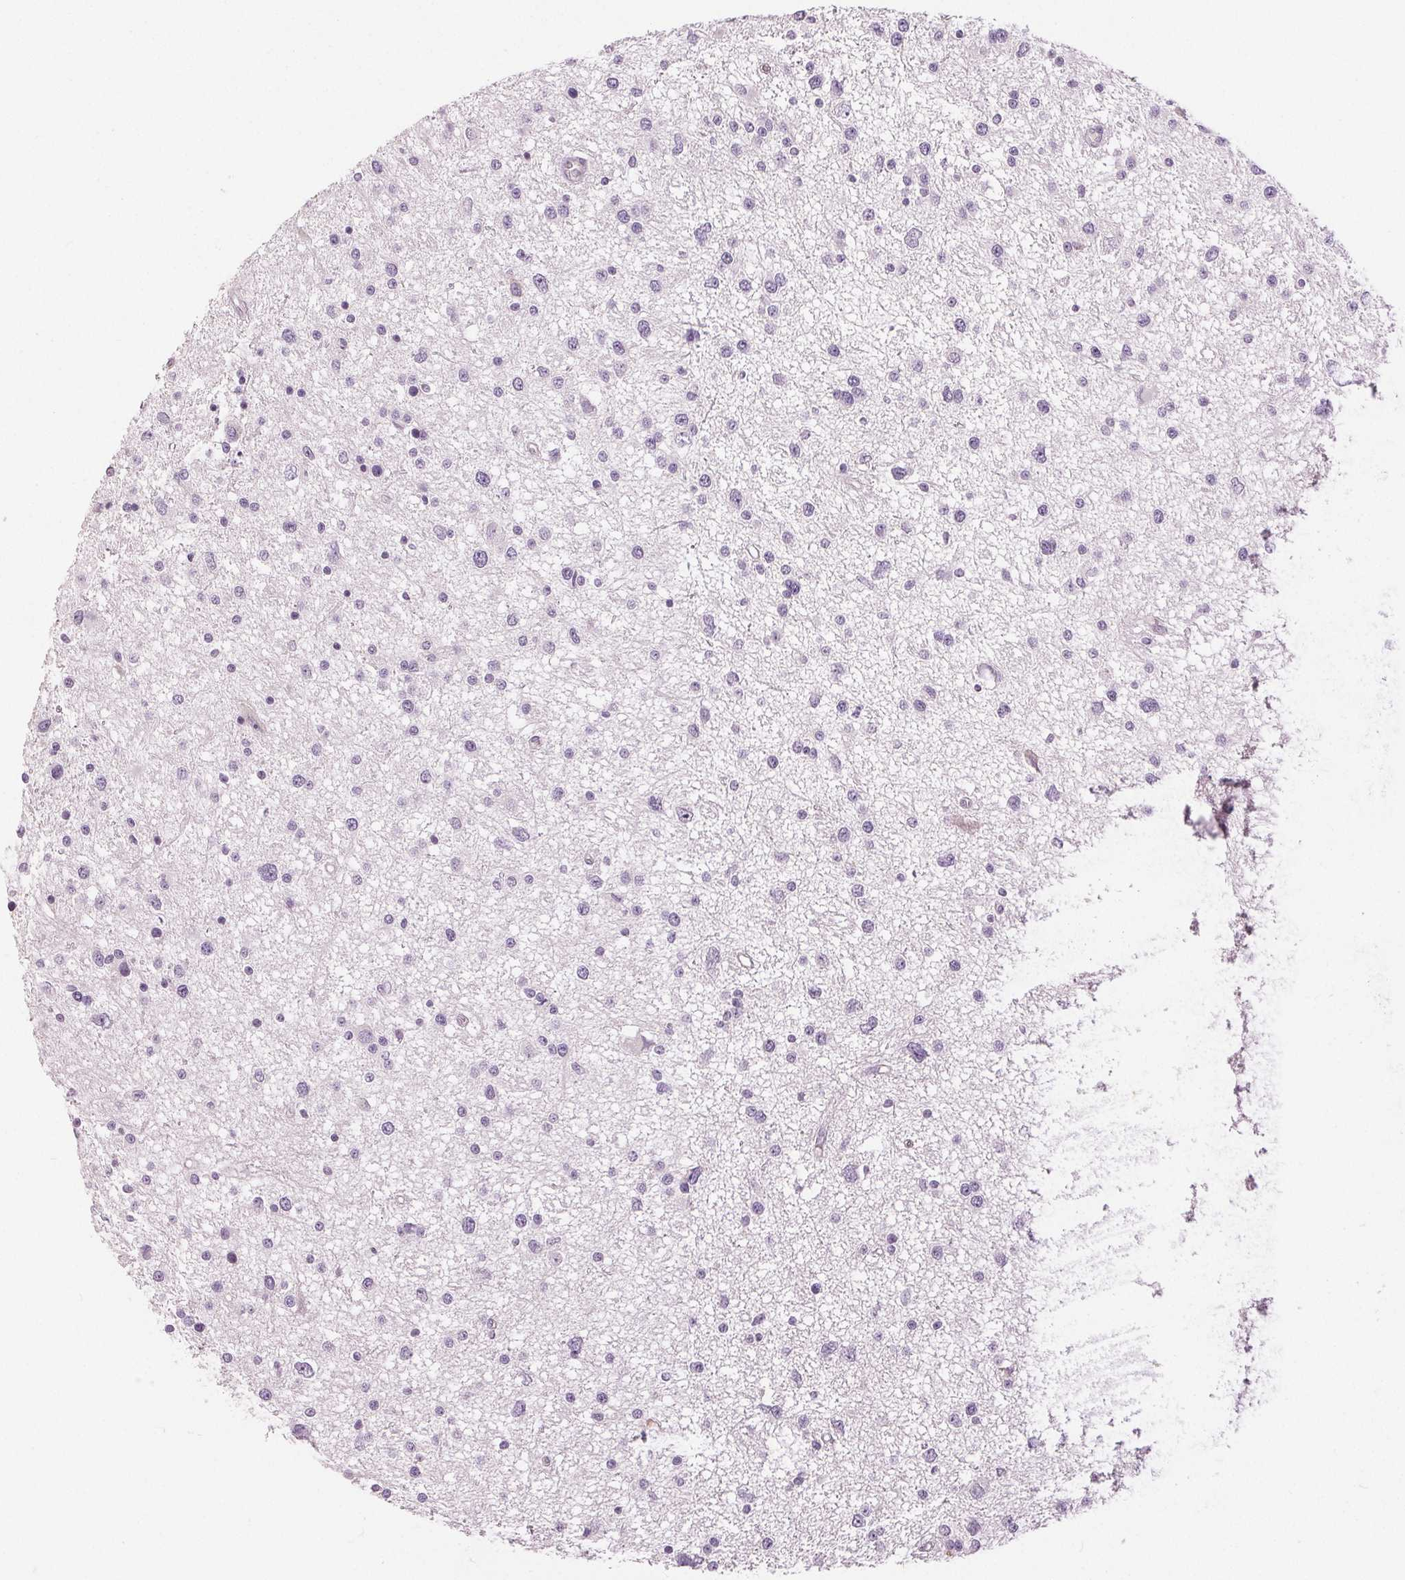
{"staining": {"intensity": "negative", "quantity": "none", "location": "none"}, "tissue": "glioma", "cell_type": "Tumor cells", "image_type": "cancer", "snomed": [{"axis": "morphology", "description": "Glioma, malignant, High grade"}, {"axis": "topography", "description": "Brain"}], "caption": "Human glioma stained for a protein using immunohistochemistry (IHC) shows no positivity in tumor cells.", "gene": "DSG3", "patient": {"sex": "male", "age": 54}}